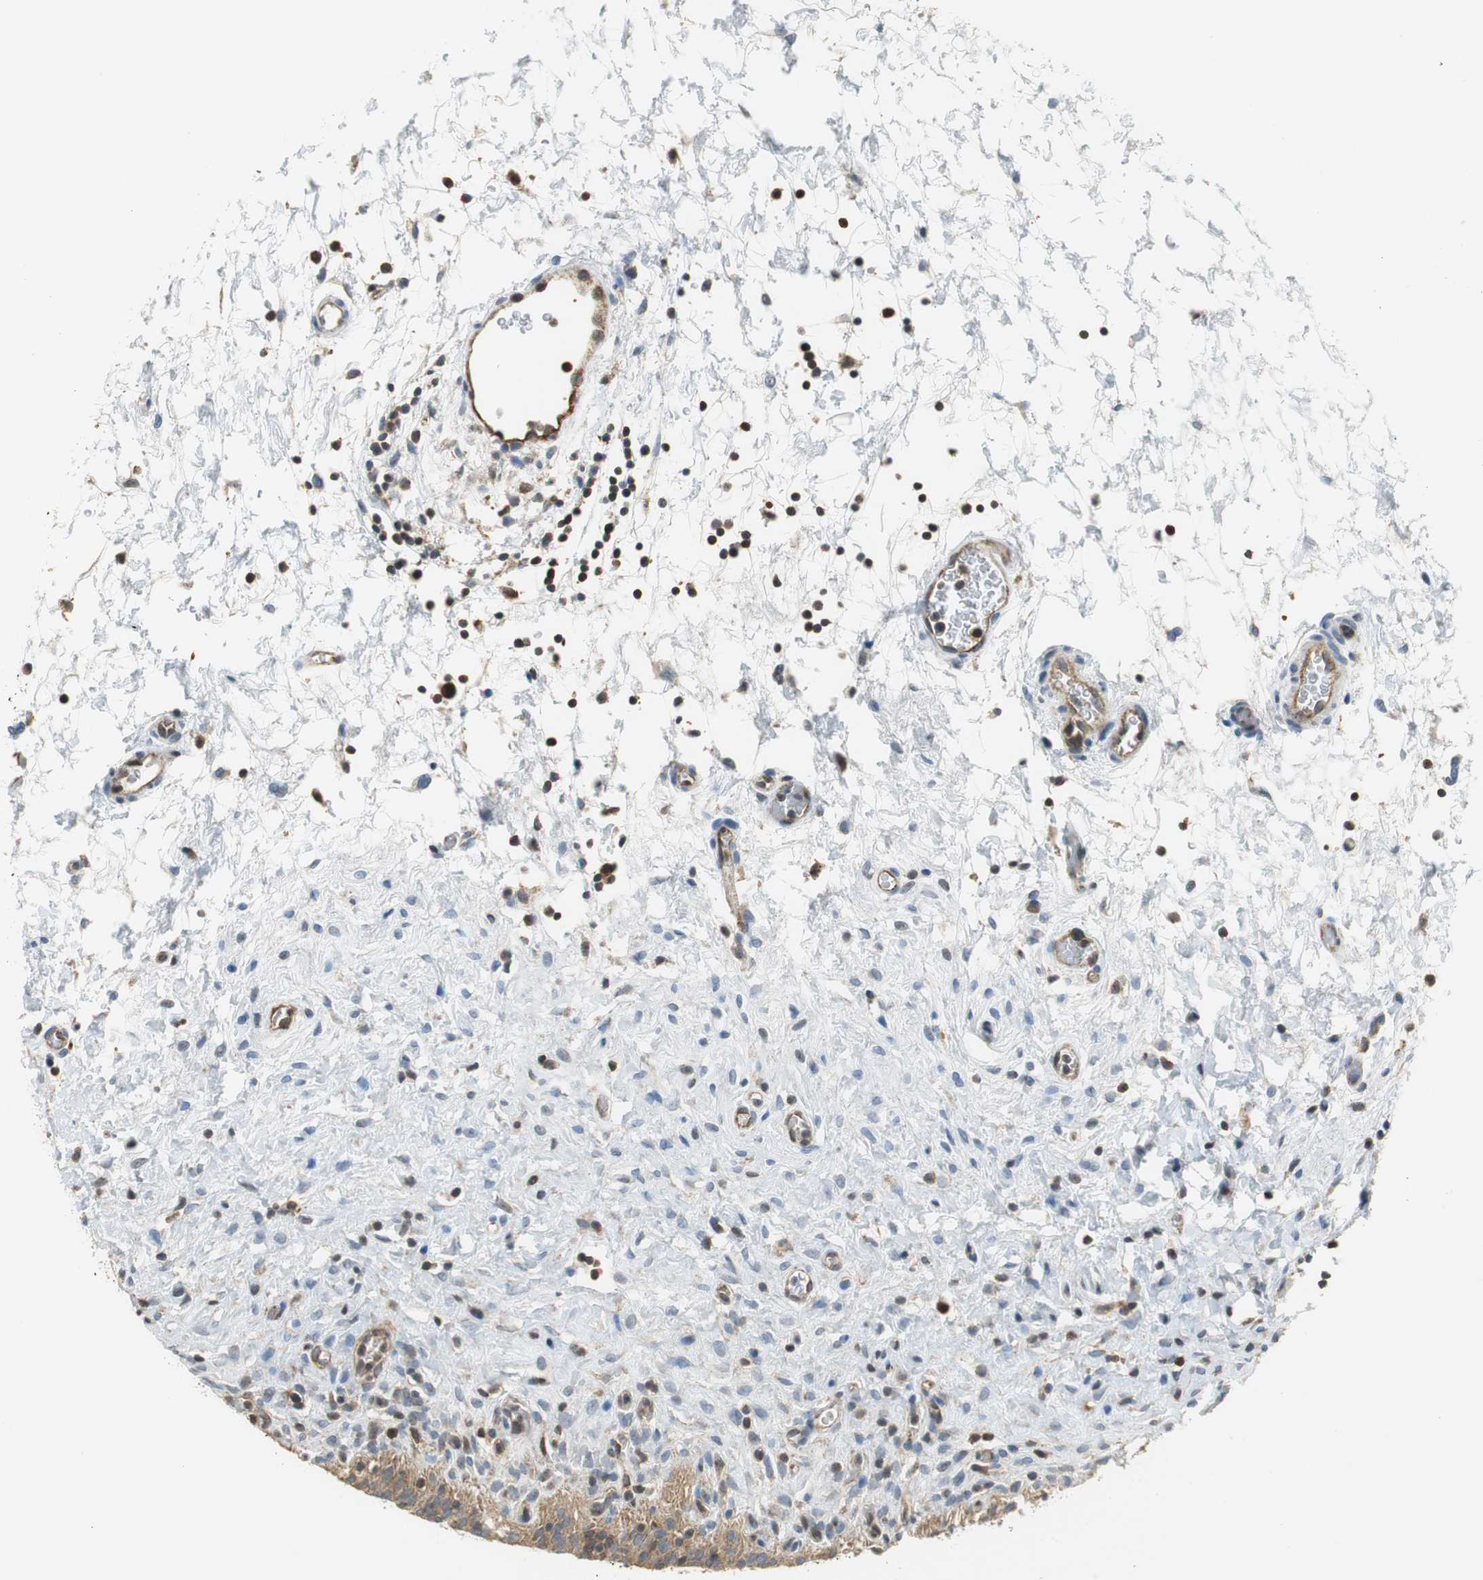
{"staining": {"intensity": "moderate", "quantity": ">75%", "location": "cytoplasmic/membranous"}, "tissue": "urinary bladder", "cell_type": "Urothelial cells", "image_type": "normal", "snomed": [{"axis": "morphology", "description": "Normal tissue, NOS"}, {"axis": "topography", "description": "Urinary bladder"}], "caption": "IHC photomicrograph of benign human urinary bladder stained for a protein (brown), which displays medium levels of moderate cytoplasmic/membranous staining in approximately >75% of urothelial cells.", "gene": "GSDMD", "patient": {"sex": "male", "age": 51}}